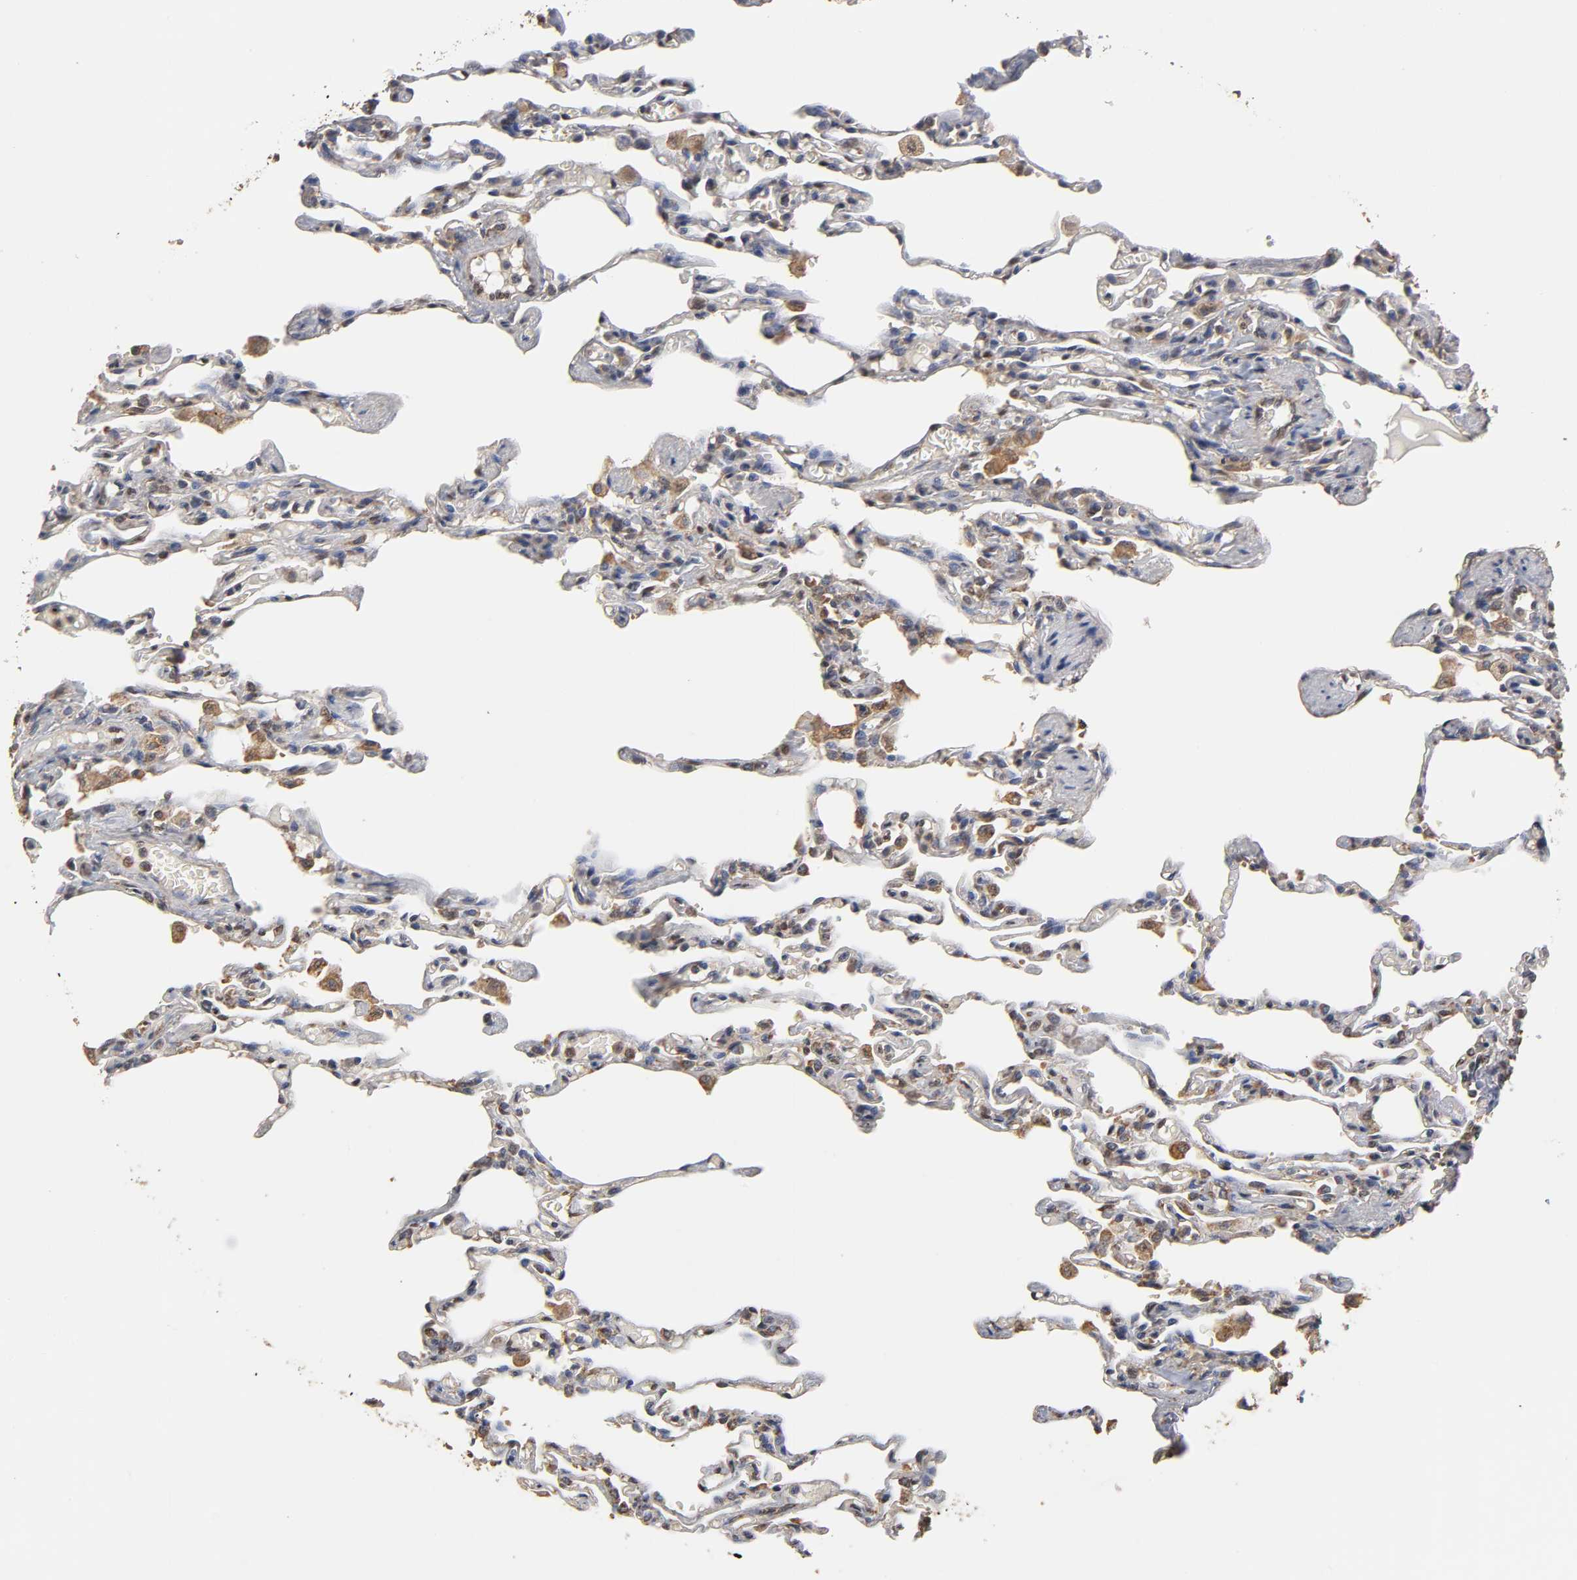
{"staining": {"intensity": "weak", "quantity": "25%-75%", "location": "cytoplasmic/membranous"}, "tissue": "lung", "cell_type": "Alveolar cells", "image_type": "normal", "snomed": [{"axis": "morphology", "description": "Normal tissue, NOS"}, {"axis": "topography", "description": "Lung"}], "caption": "A low amount of weak cytoplasmic/membranous expression is seen in approximately 25%-75% of alveolar cells in unremarkable lung. (DAB IHC with brightfield microscopy, high magnification).", "gene": "PKN1", "patient": {"sex": "male", "age": 21}}